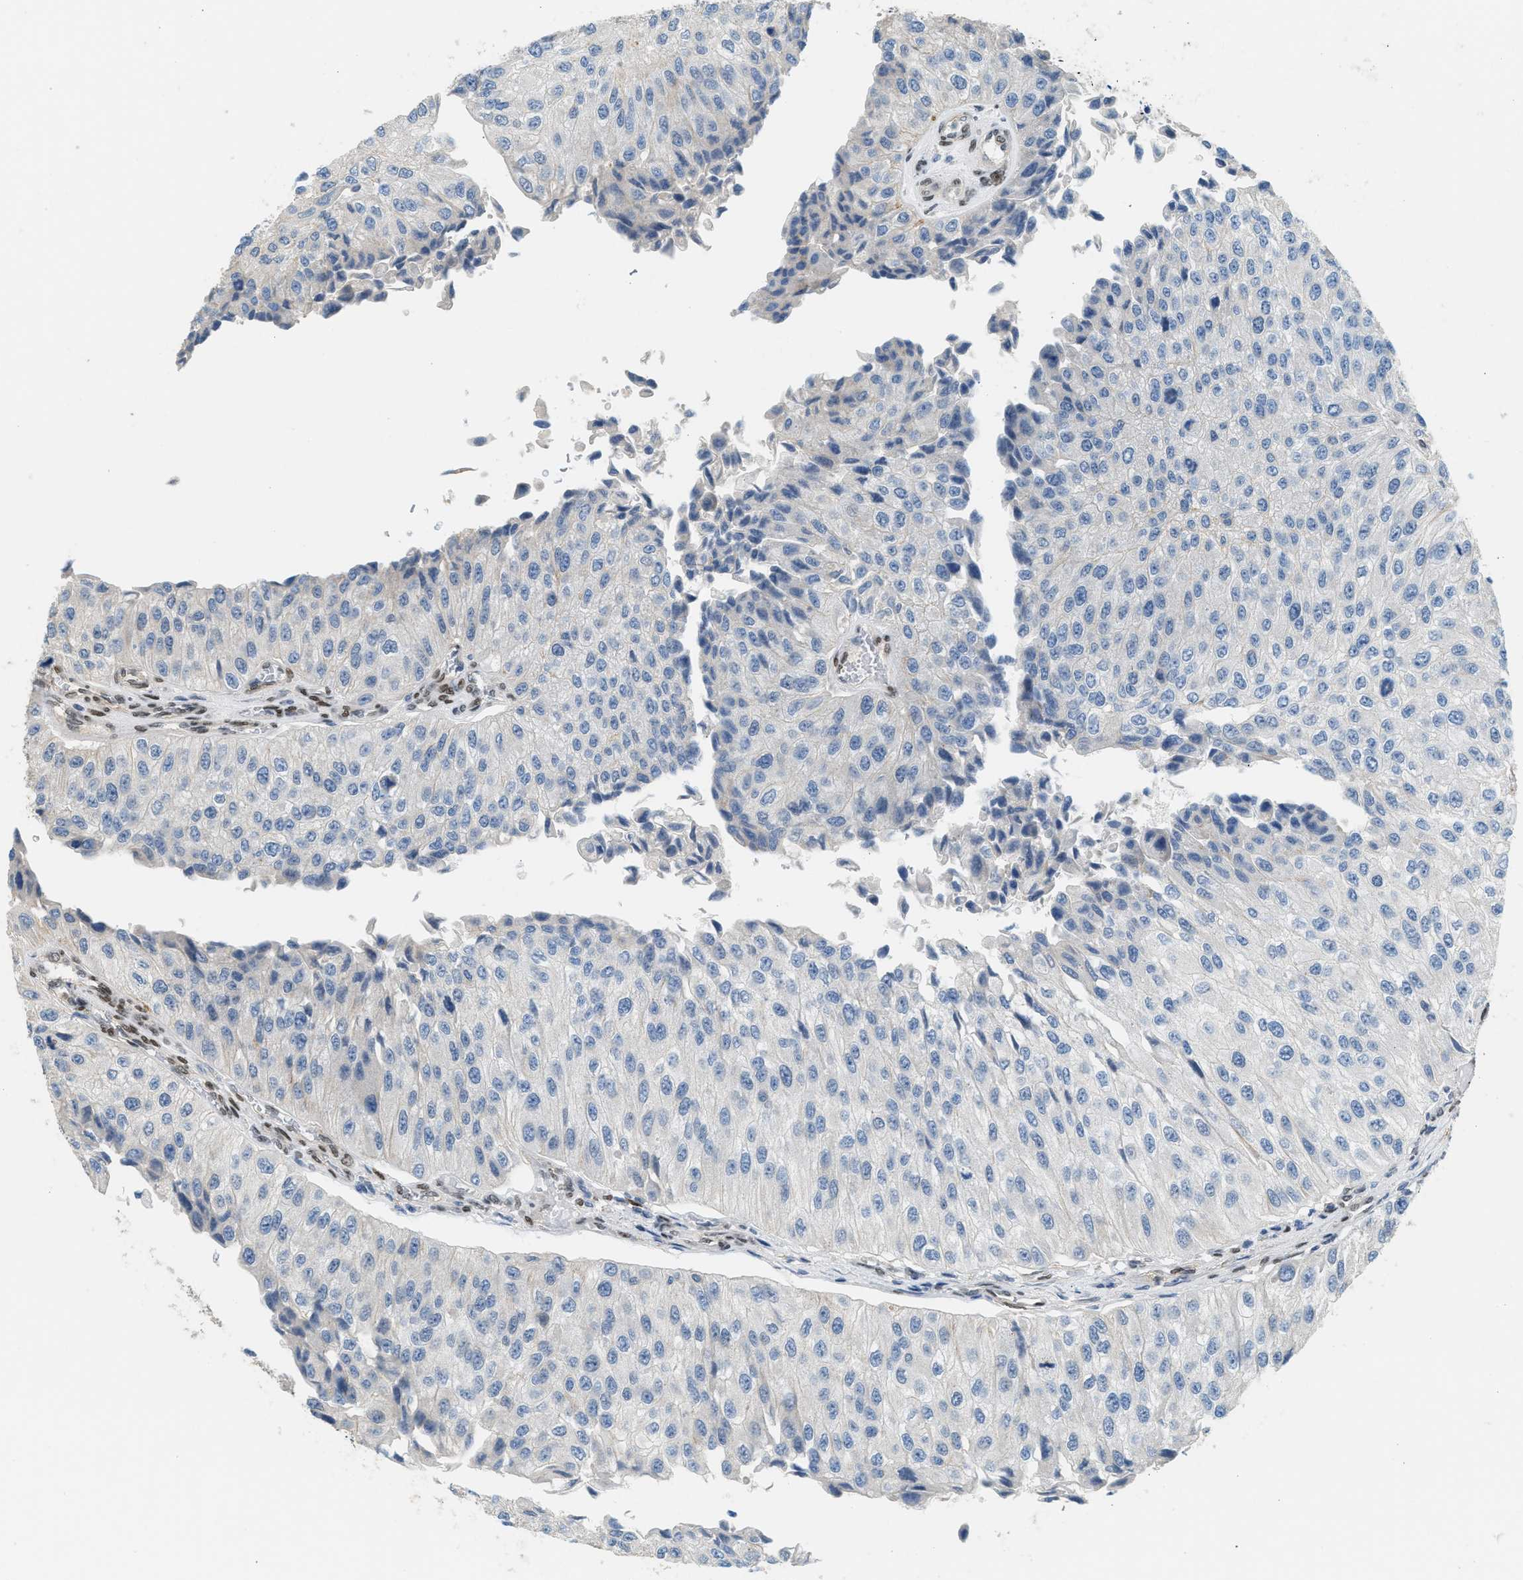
{"staining": {"intensity": "negative", "quantity": "none", "location": "none"}, "tissue": "urothelial cancer", "cell_type": "Tumor cells", "image_type": "cancer", "snomed": [{"axis": "morphology", "description": "Urothelial carcinoma, High grade"}, {"axis": "topography", "description": "Kidney"}, {"axis": "topography", "description": "Urinary bladder"}], "caption": "IHC photomicrograph of high-grade urothelial carcinoma stained for a protein (brown), which exhibits no positivity in tumor cells.", "gene": "ZBTB20", "patient": {"sex": "male", "age": 77}}